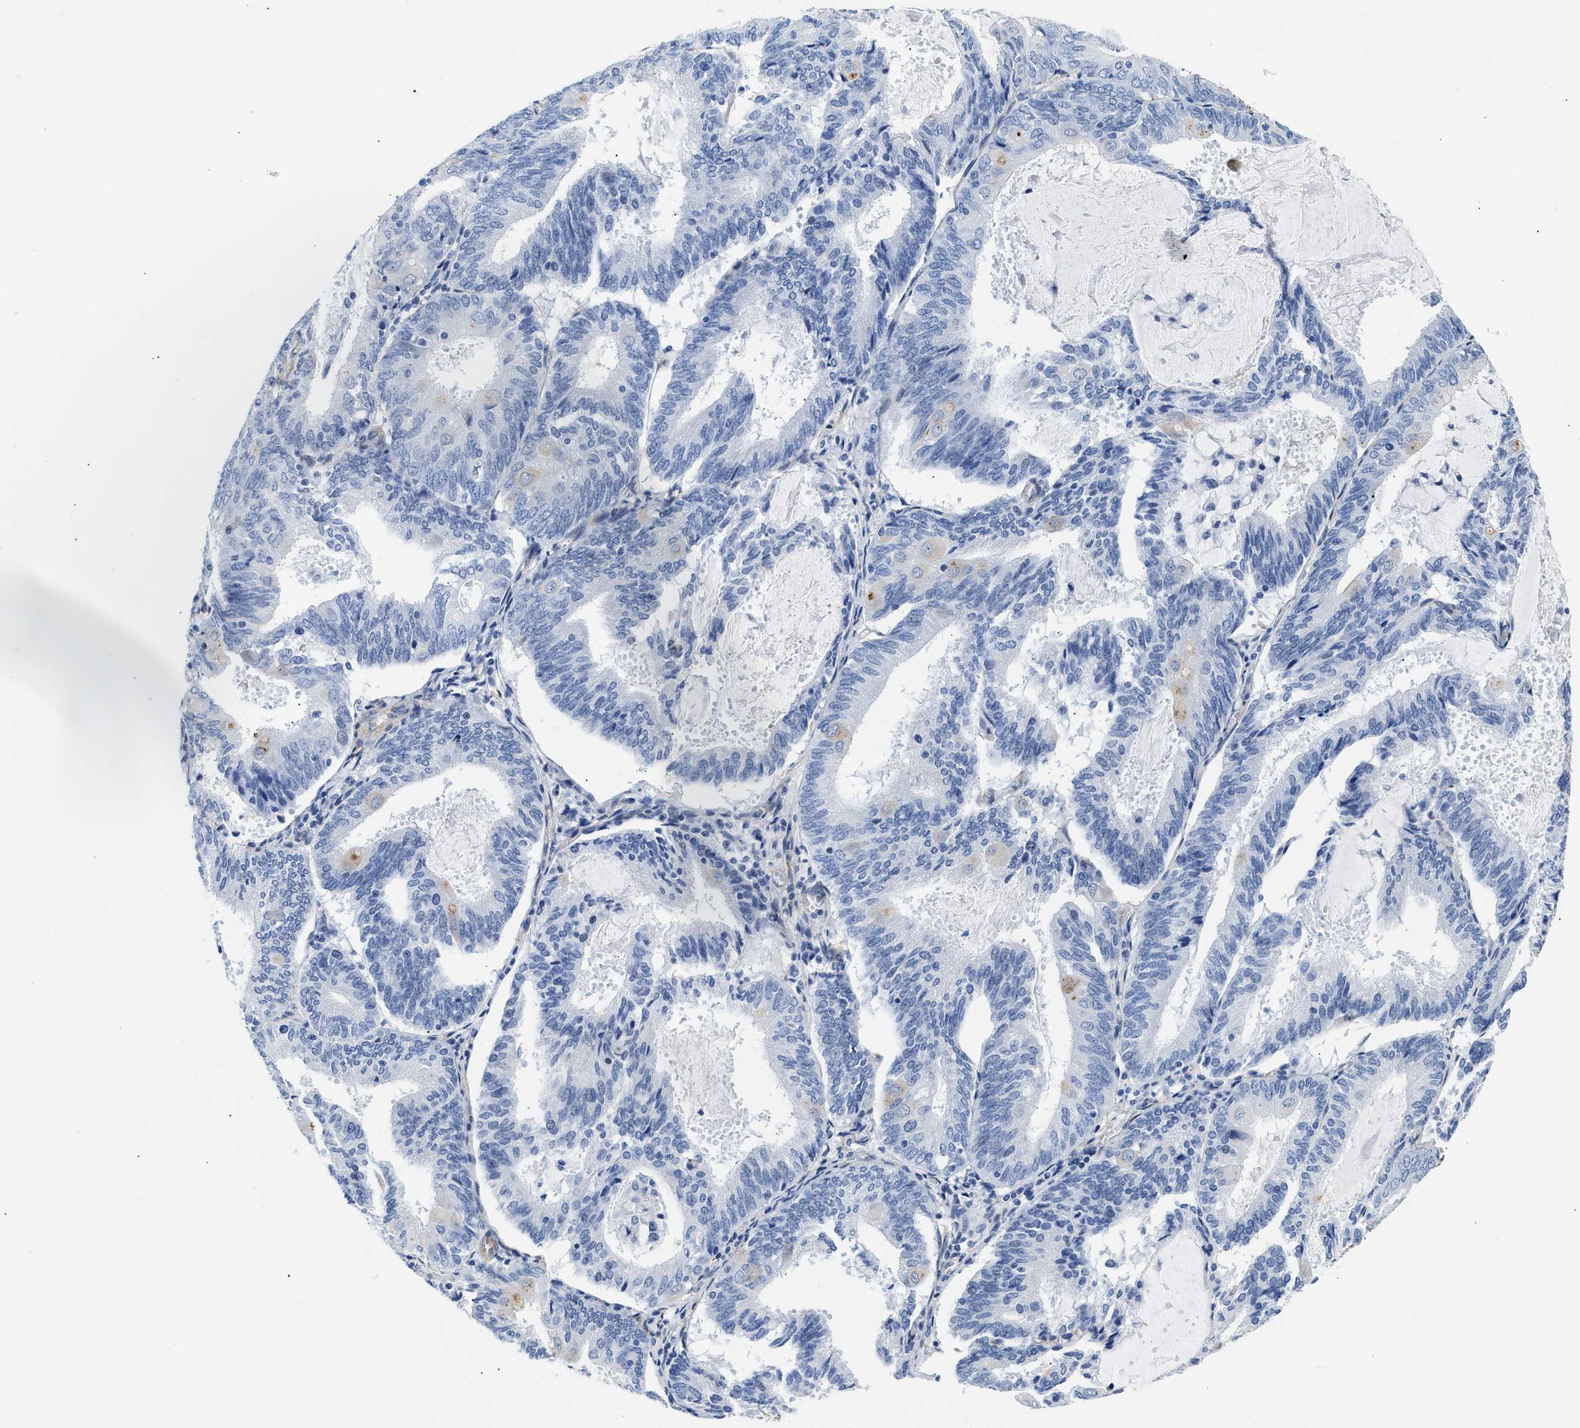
{"staining": {"intensity": "negative", "quantity": "none", "location": "none"}, "tissue": "endometrial cancer", "cell_type": "Tumor cells", "image_type": "cancer", "snomed": [{"axis": "morphology", "description": "Adenocarcinoma, NOS"}, {"axis": "topography", "description": "Endometrium"}], "caption": "Immunohistochemistry of human endometrial cancer shows no positivity in tumor cells. (IHC, brightfield microscopy, high magnification).", "gene": "TRIM29", "patient": {"sex": "female", "age": 81}}